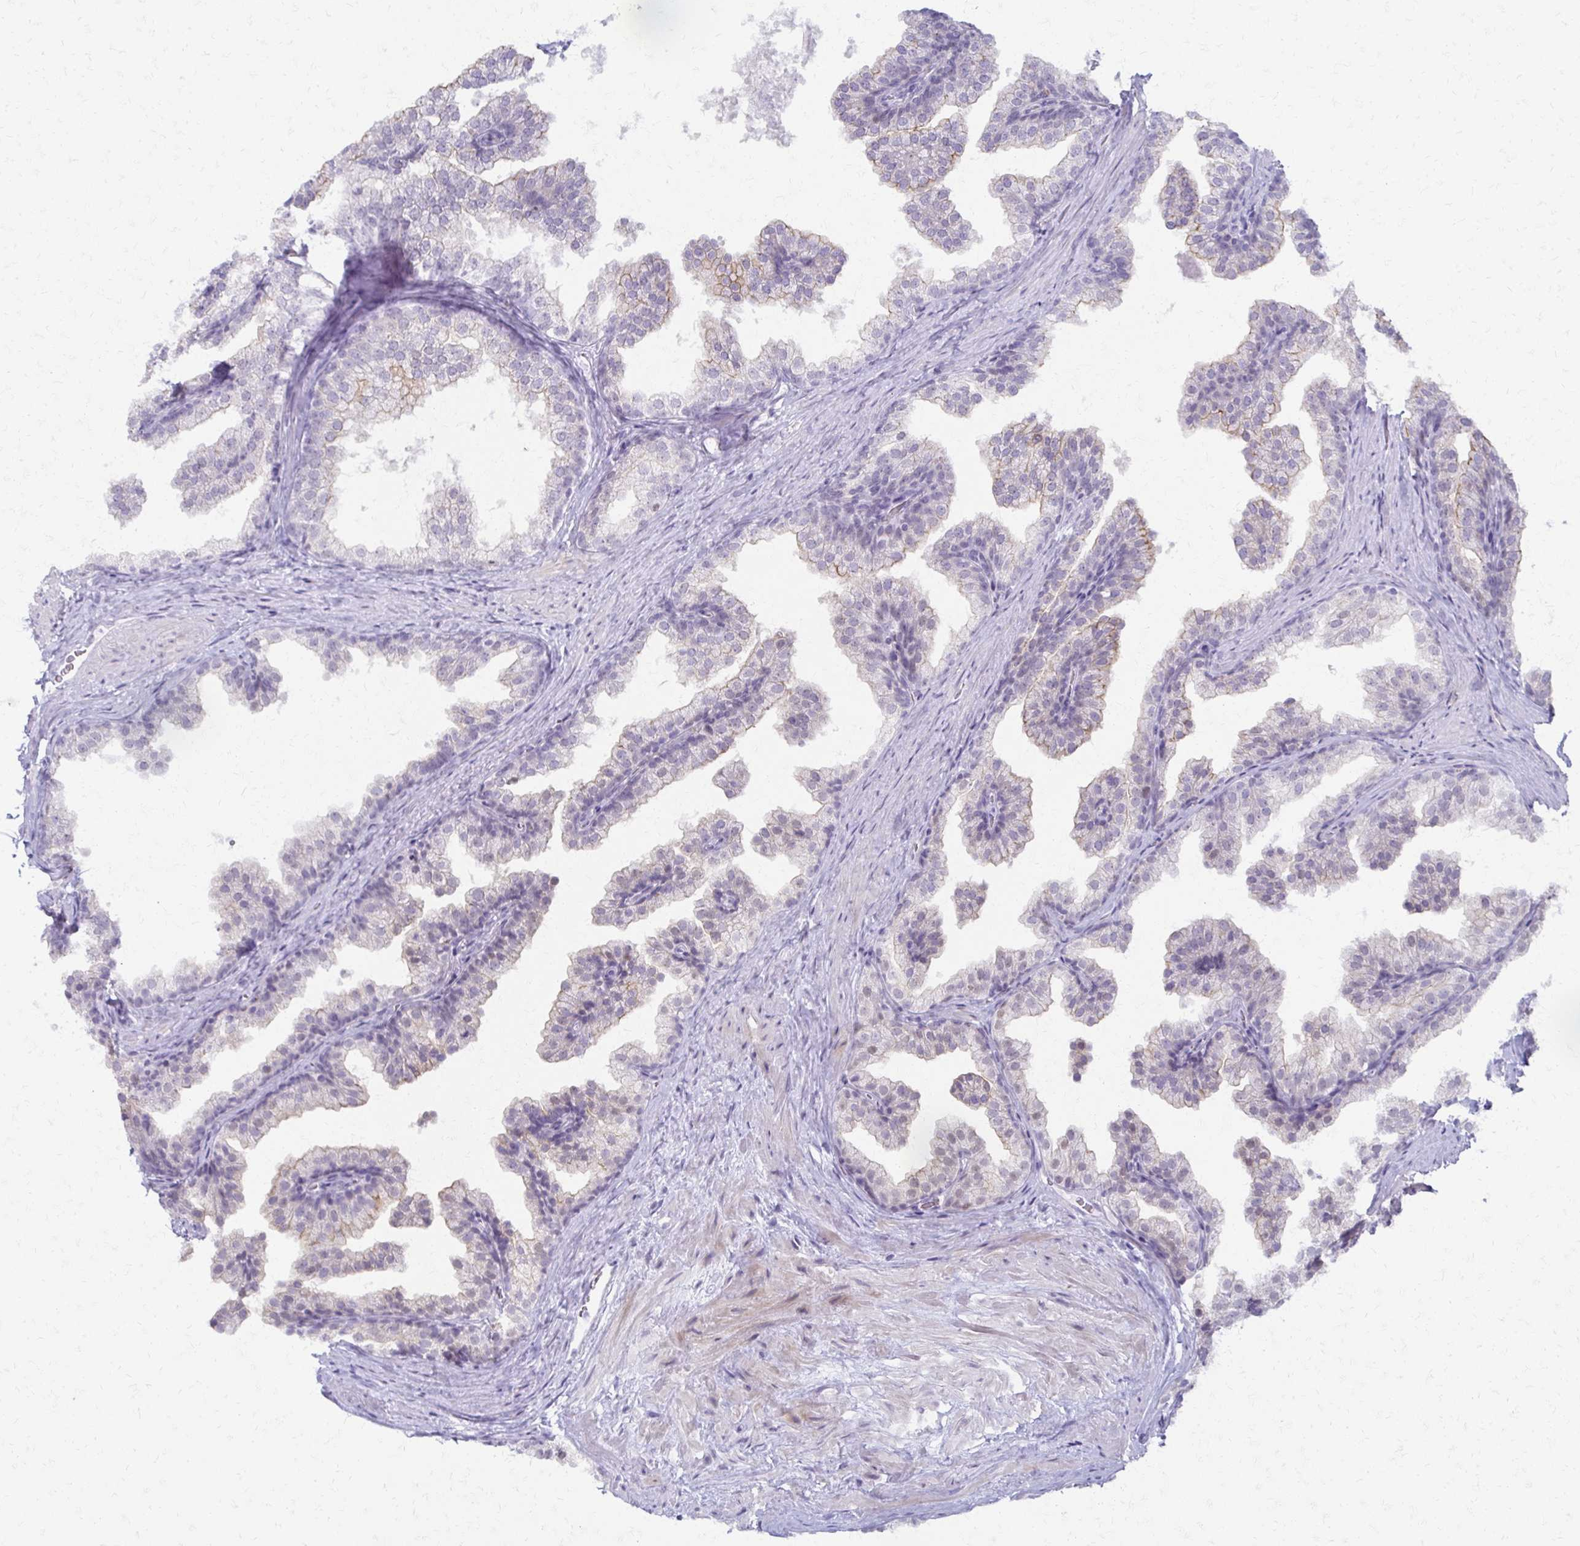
{"staining": {"intensity": "negative", "quantity": "none", "location": "none"}, "tissue": "prostate", "cell_type": "Glandular cells", "image_type": "normal", "snomed": [{"axis": "morphology", "description": "Normal tissue, NOS"}, {"axis": "topography", "description": "Prostate"}], "caption": "Immunohistochemistry photomicrograph of unremarkable human prostate stained for a protein (brown), which reveals no positivity in glandular cells.", "gene": "MORC4", "patient": {"sex": "male", "age": 37}}